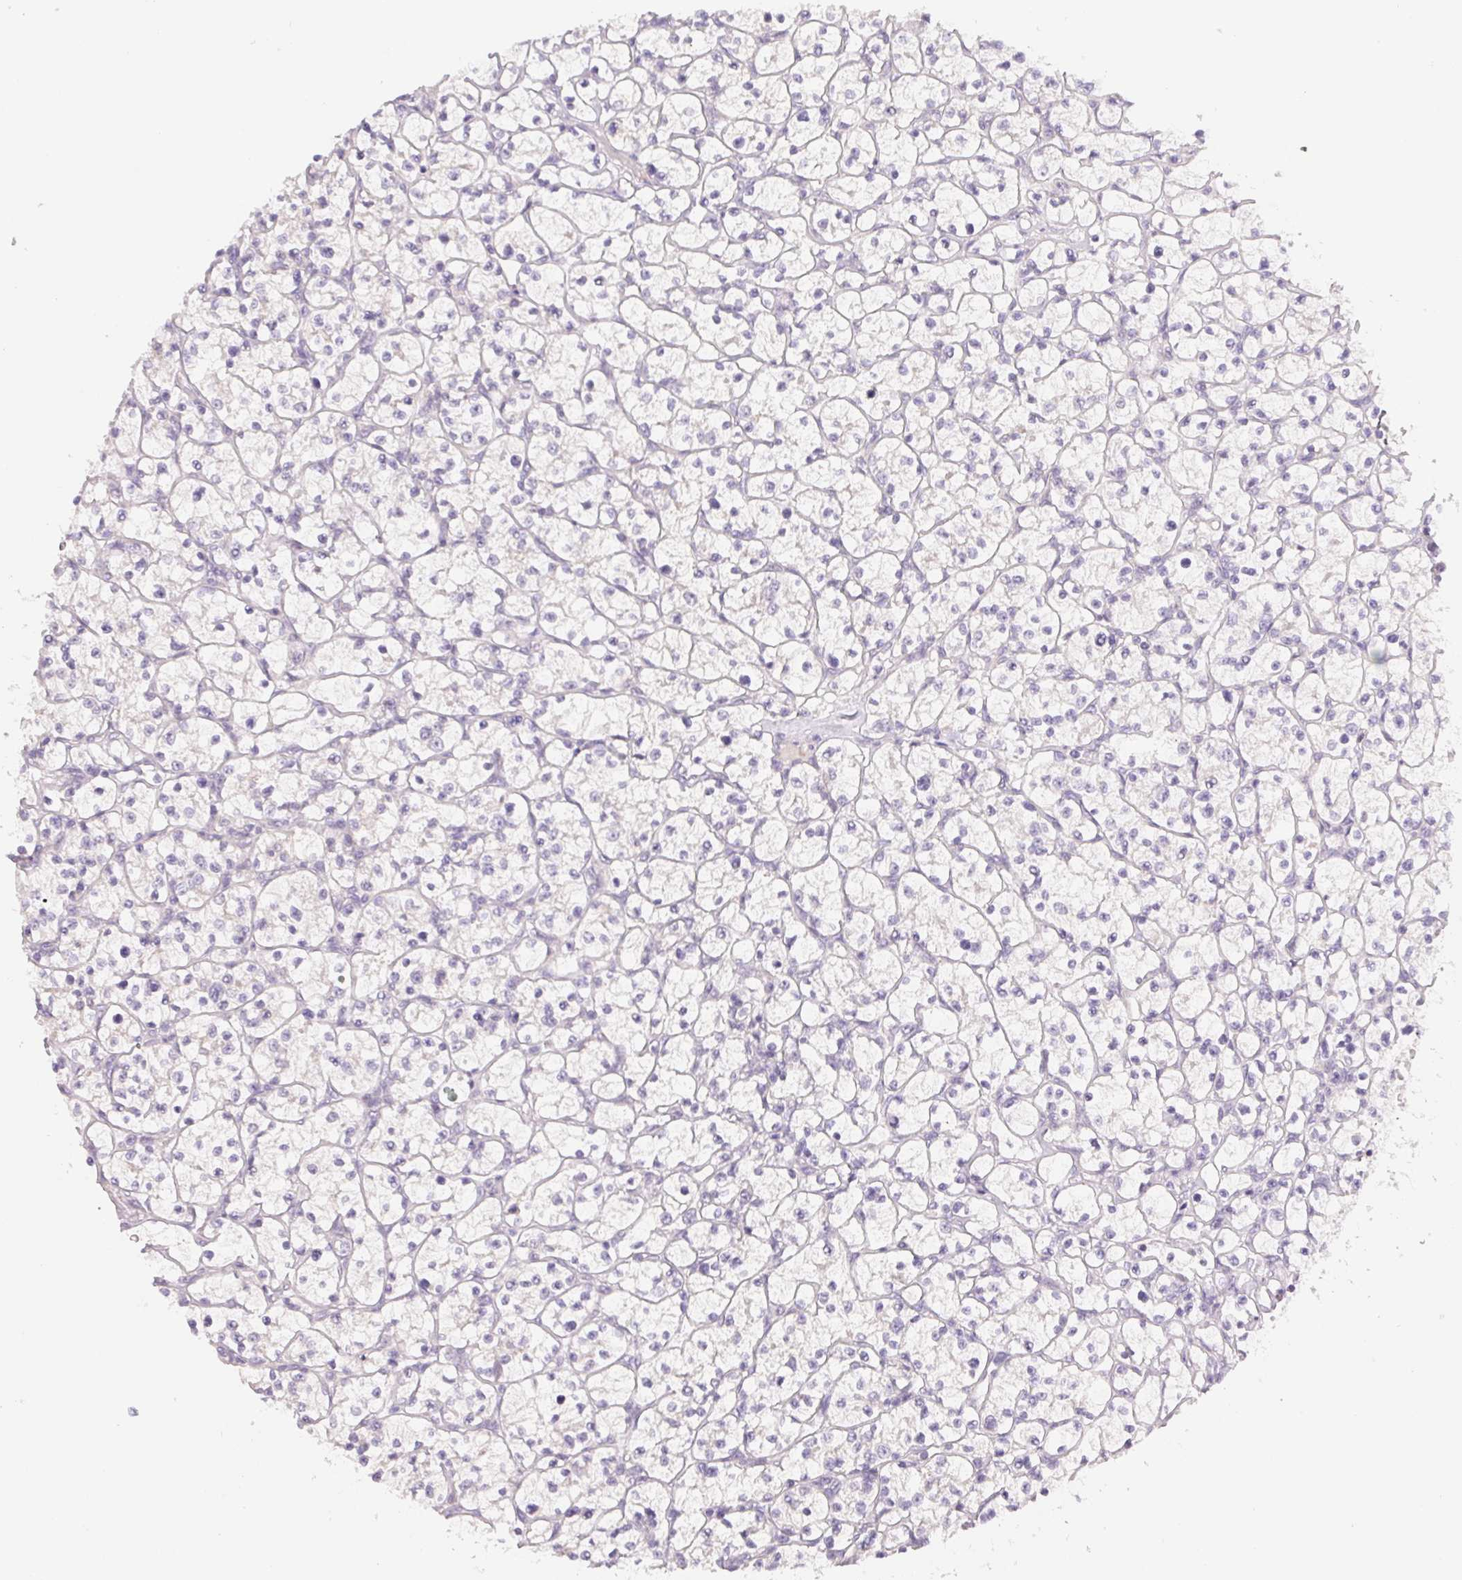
{"staining": {"intensity": "negative", "quantity": "none", "location": "none"}, "tissue": "renal cancer", "cell_type": "Tumor cells", "image_type": "cancer", "snomed": [{"axis": "morphology", "description": "Adenocarcinoma, NOS"}, {"axis": "topography", "description": "Kidney"}], "caption": "Immunohistochemical staining of human renal adenocarcinoma shows no significant expression in tumor cells.", "gene": "CTNND2", "patient": {"sex": "female", "age": 64}}